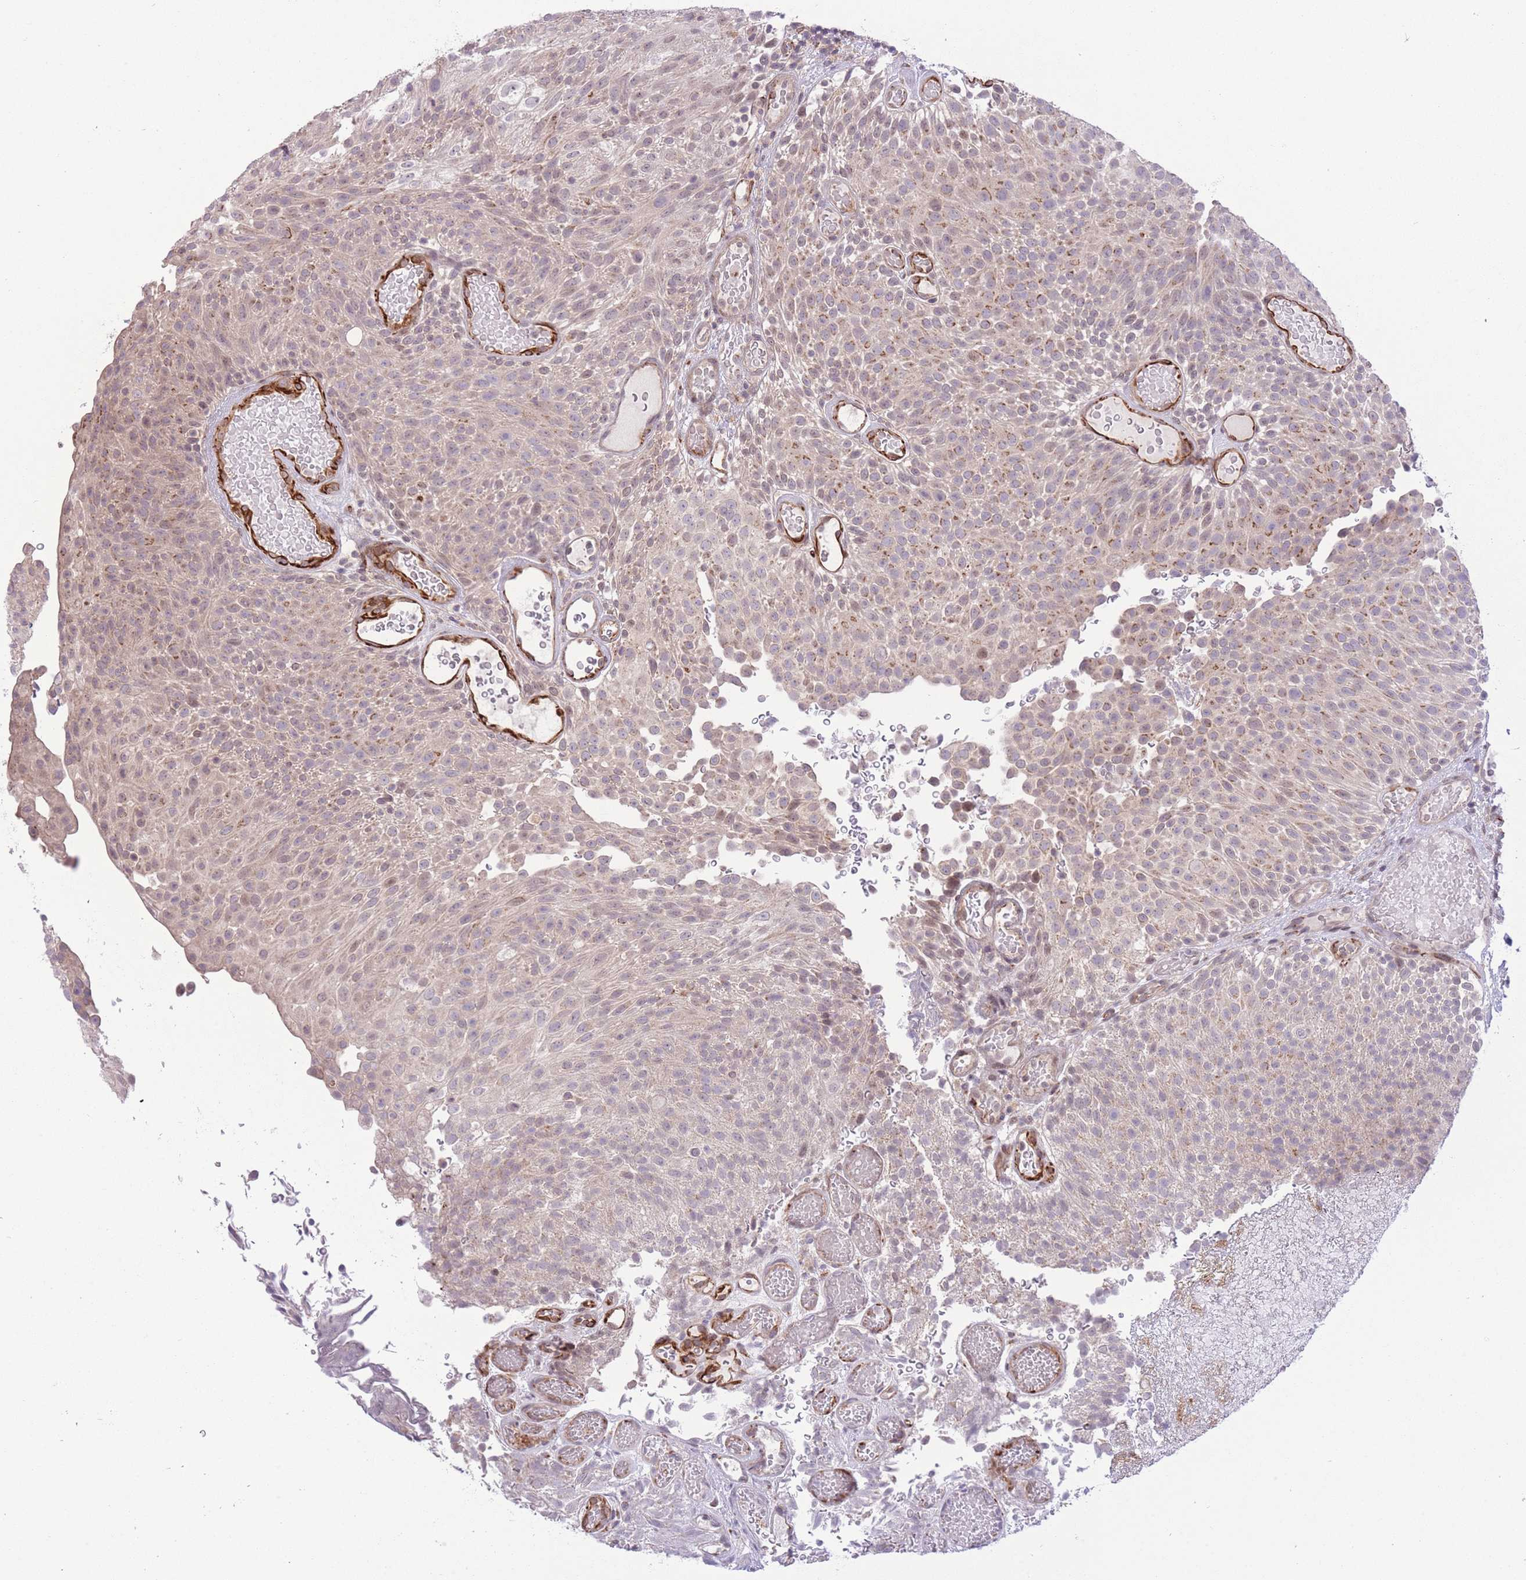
{"staining": {"intensity": "weak", "quantity": "25%-75%", "location": "cytoplasmic/membranous"}, "tissue": "urothelial cancer", "cell_type": "Tumor cells", "image_type": "cancer", "snomed": [{"axis": "morphology", "description": "Urothelial carcinoma, Low grade"}, {"axis": "topography", "description": "Urinary bladder"}], "caption": "Urothelial cancer was stained to show a protein in brown. There is low levels of weak cytoplasmic/membranous expression in approximately 25%-75% of tumor cells.", "gene": "ZBED5", "patient": {"sex": "male", "age": 78}}